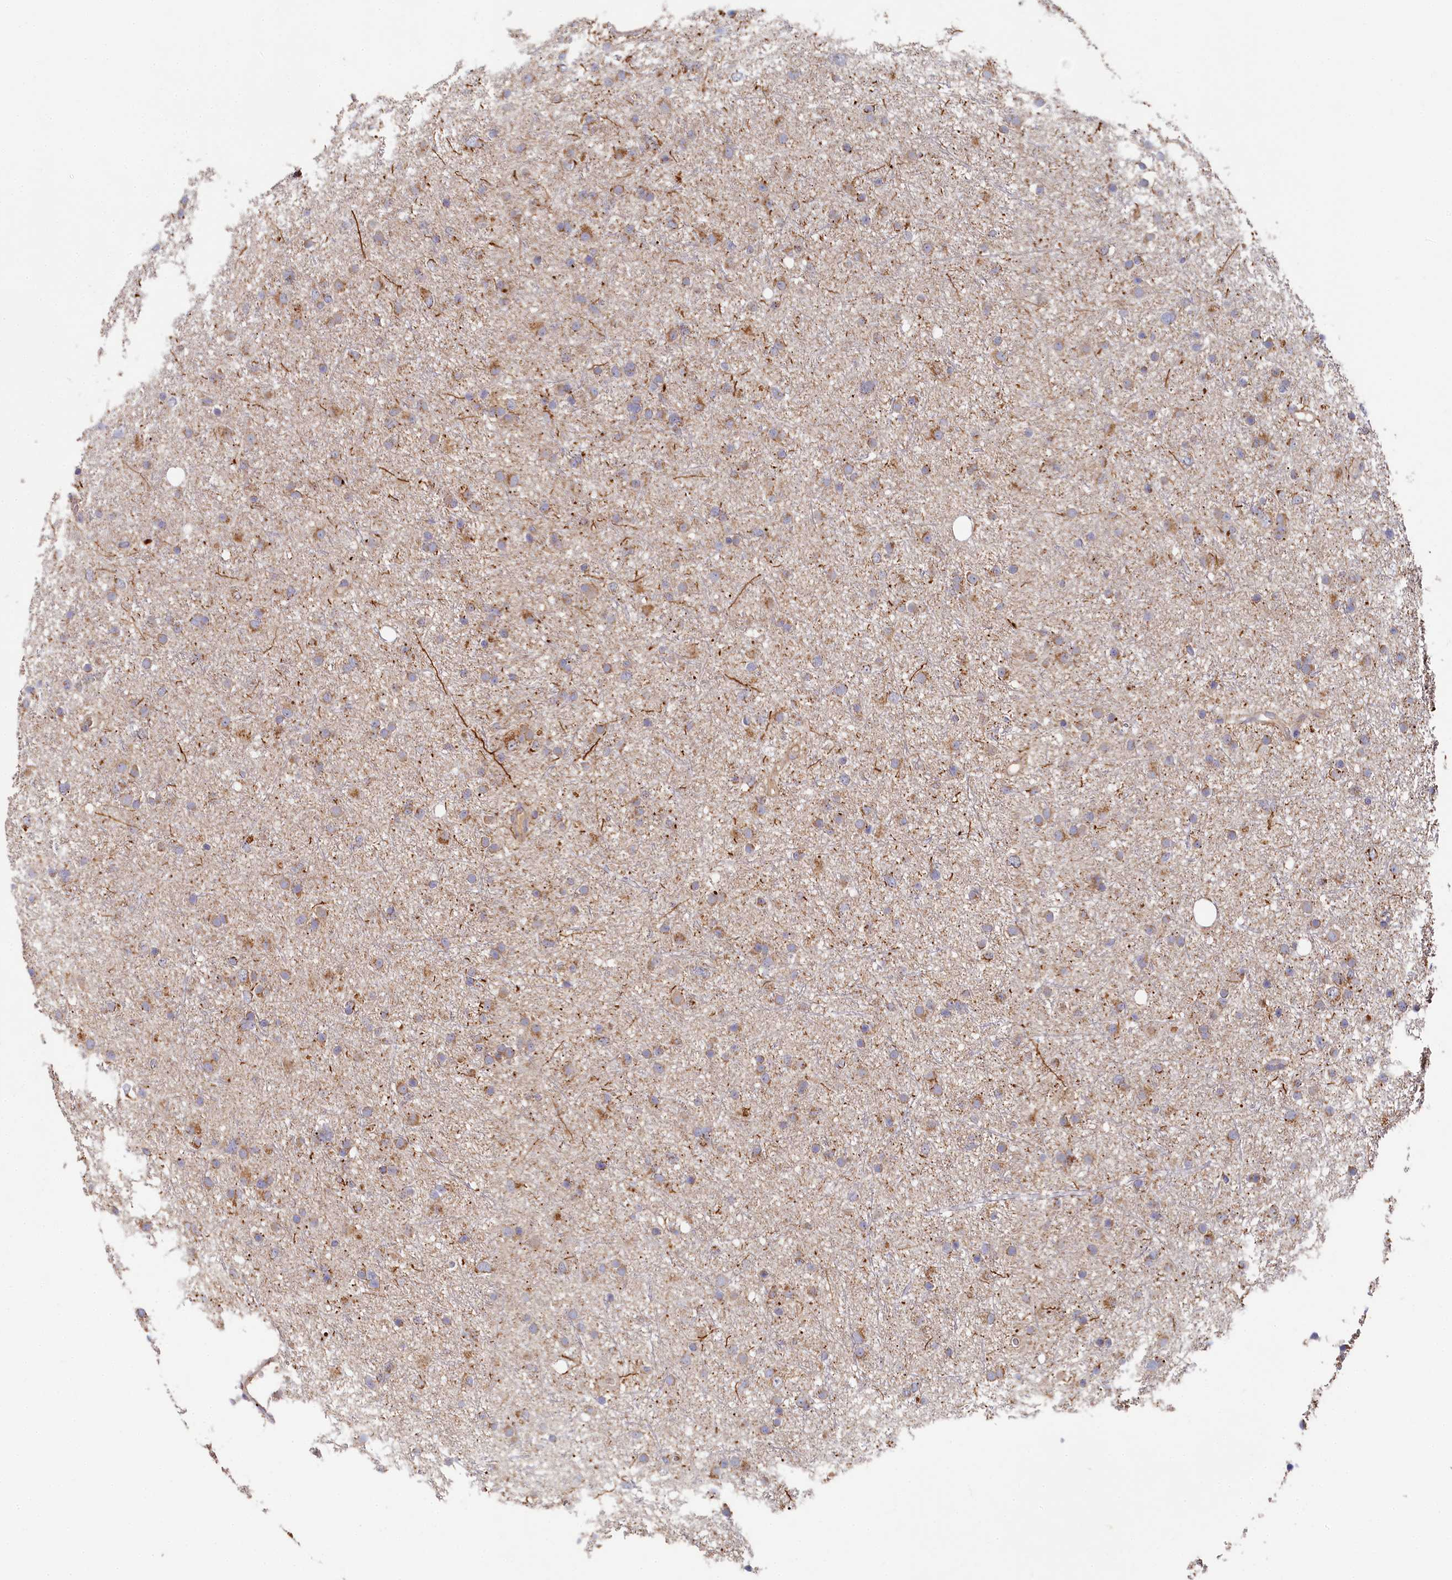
{"staining": {"intensity": "moderate", "quantity": ">75%", "location": "cytoplasmic/membranous"}, "tissue": "glioma", "cell_type": "Tumor cells", "image_type": "cancer", "snomed": [{"axis": "morphology", "description": "Glioma, malignant, Low grade"}, {"axis": "topography", "description": "Cerebral cortex"}], "caption": "This micrograph exhibits immunohistochemistry staining of human glioma, with medium moderate cytoplasmic/membranous positivity in about >75% of tumor cells.", "gene": "HAUS2", "patient": {"sex": "female", "age": 39}}